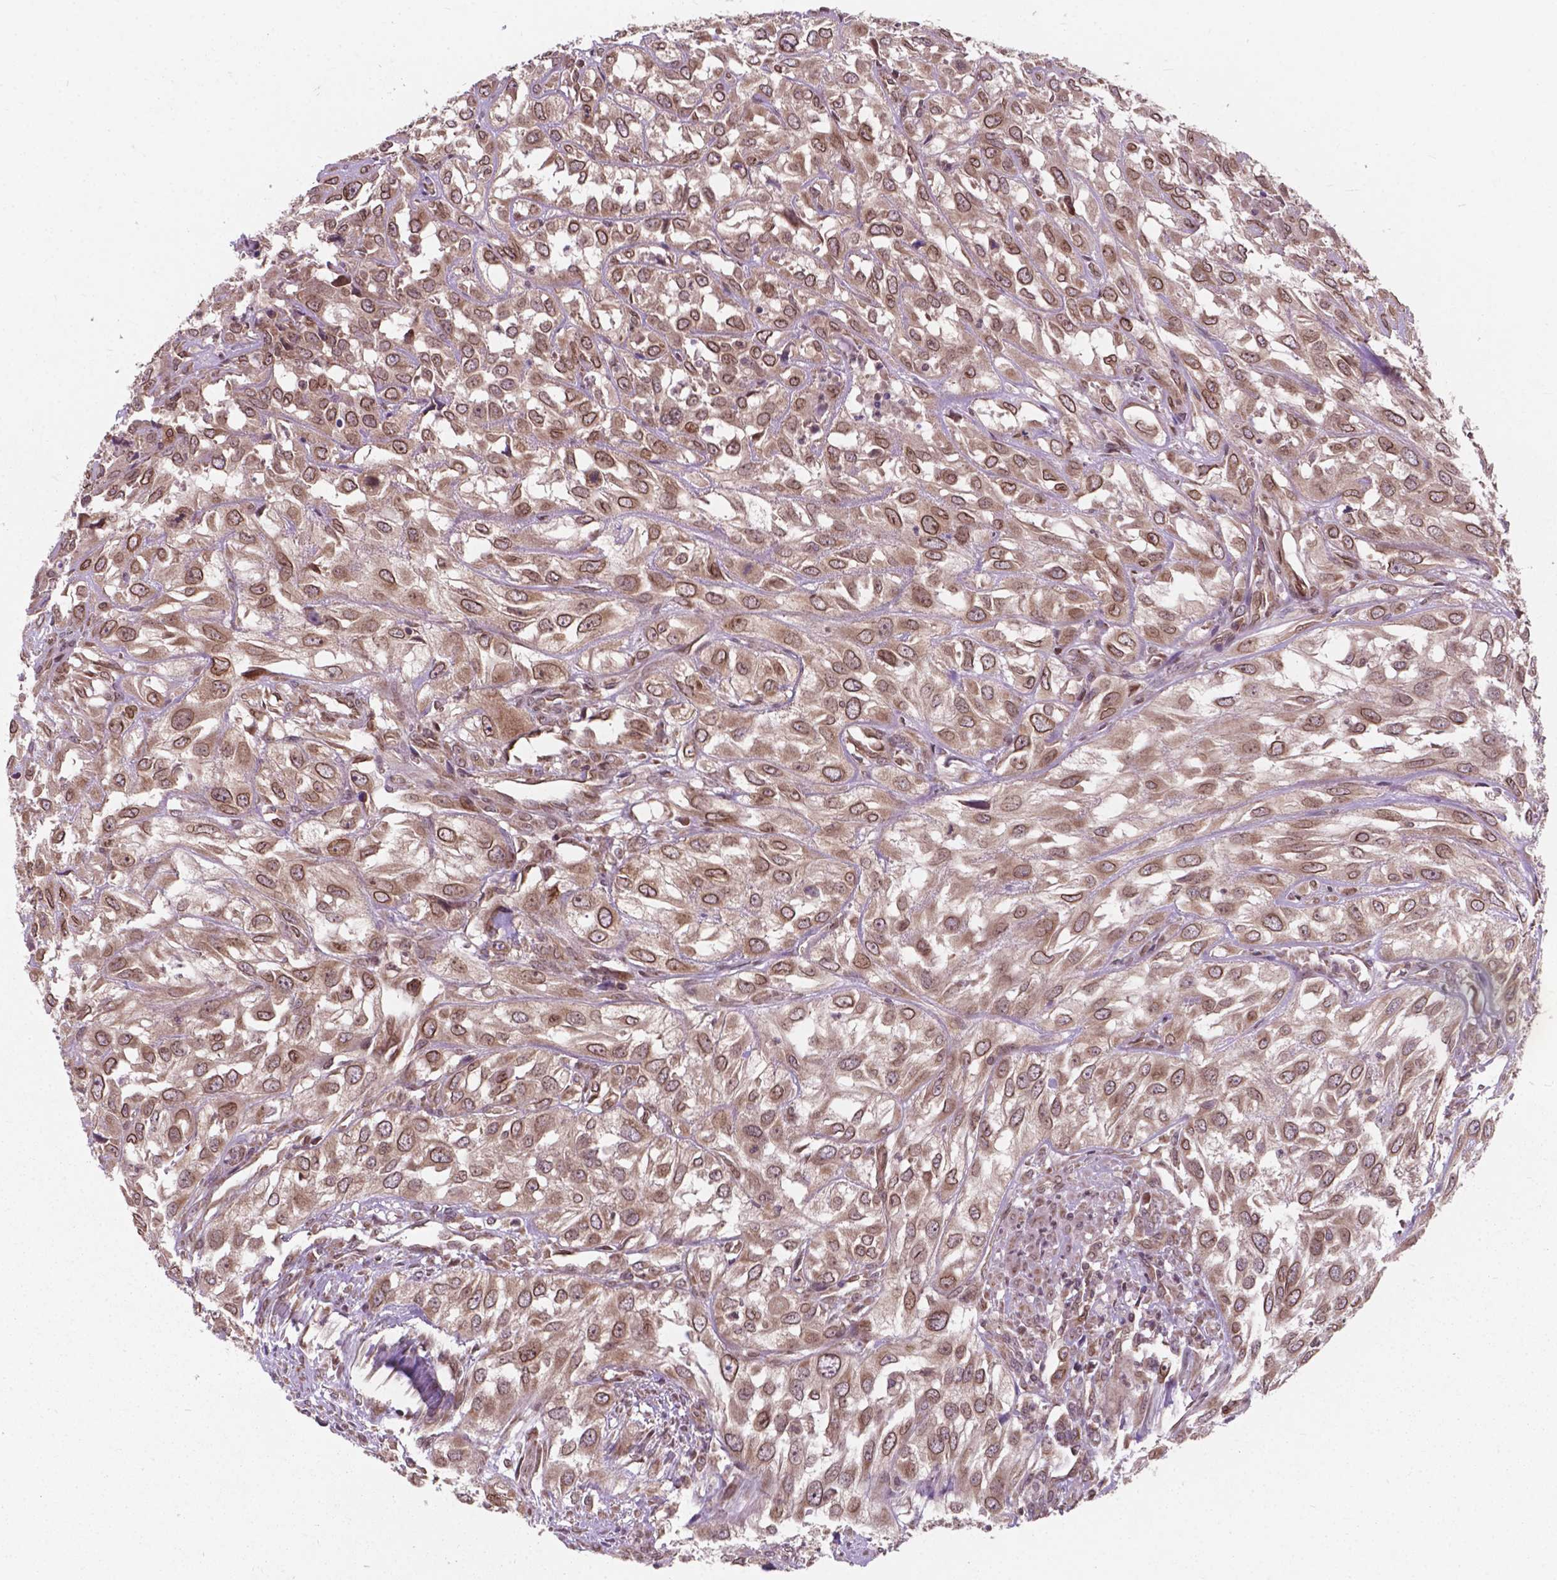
{"staining": {"intensity": "moderate", "quantity": ">75%", "location": "cytoplasmic/membranous,nuclear"}, "tissue": "urothelial cancer", "cell_type": "Tumor cells", "image_type": "cancer", "snomed": [{"axis": "morphology", "description": "Urothelial carcinoma, High grade"}, {"axis": "topography", "description": "Urinary bladder"}], "caption": "About >75% of tumor cells in human urothelial cancer show moderate cytoplasmic/membranous and nuclear protein positivity as visualized by brown immunohistochemical staining.", "gene": "MRPL33", "patient": {"sex": "male", "age": 67}}